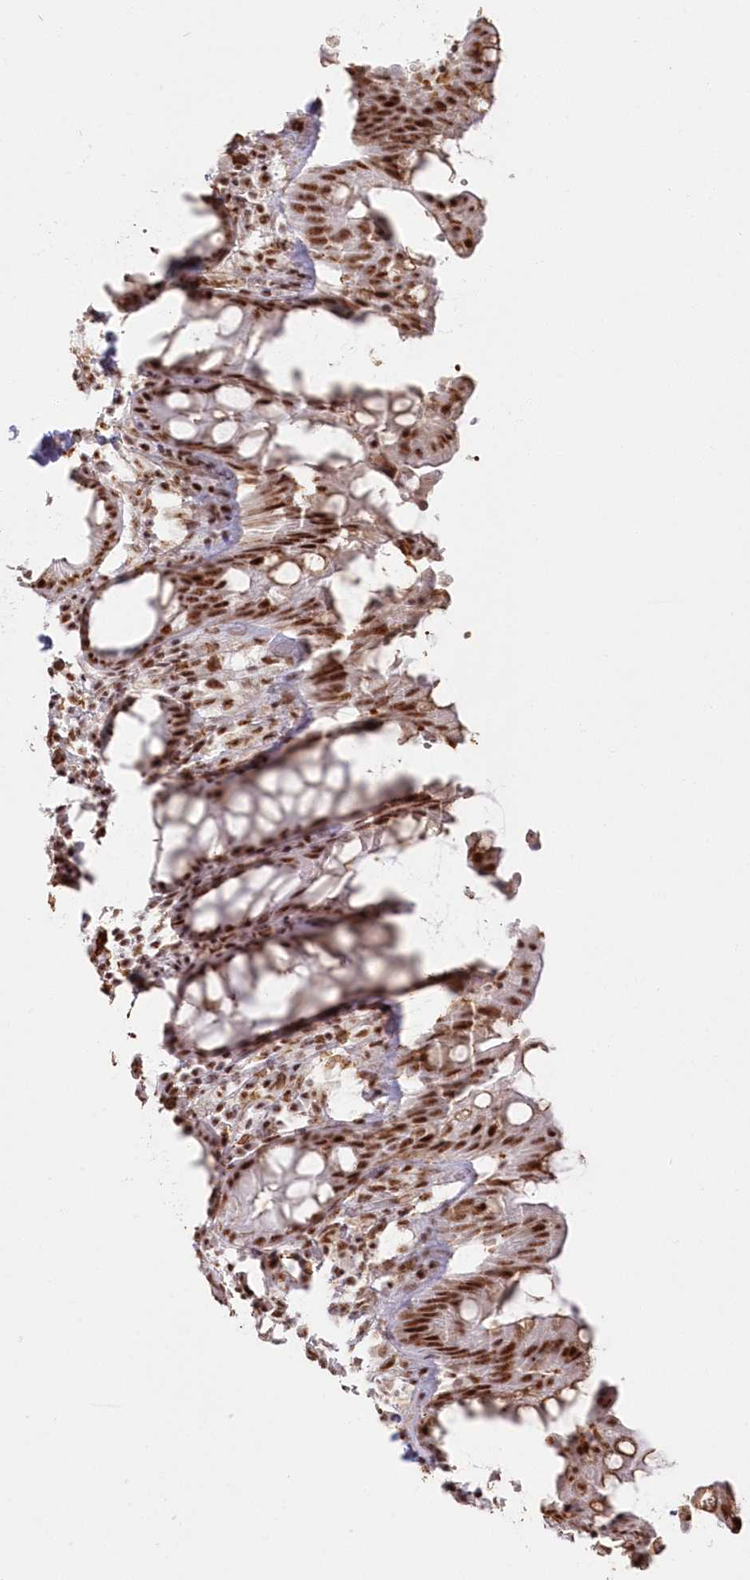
{"staining": {"intensity": "strong", "quantity": ">75%", "location": "nuclear"}, "tissue": "rectum", "cell_type": "Glandular cells", "image_type": "normal", "snomed": [{"axis": "morphology", "description": "Normal tissue, NOS"}, {"axis": "topography", "description": "Rectum"}], "caption": "Immunohistochemical staining of benign human rectum demonstrates high levels of strong nuclear expression in about >75% of glandular cells.", "gene": "DDX46", "patient": {"sex": "male", "age": 64}}